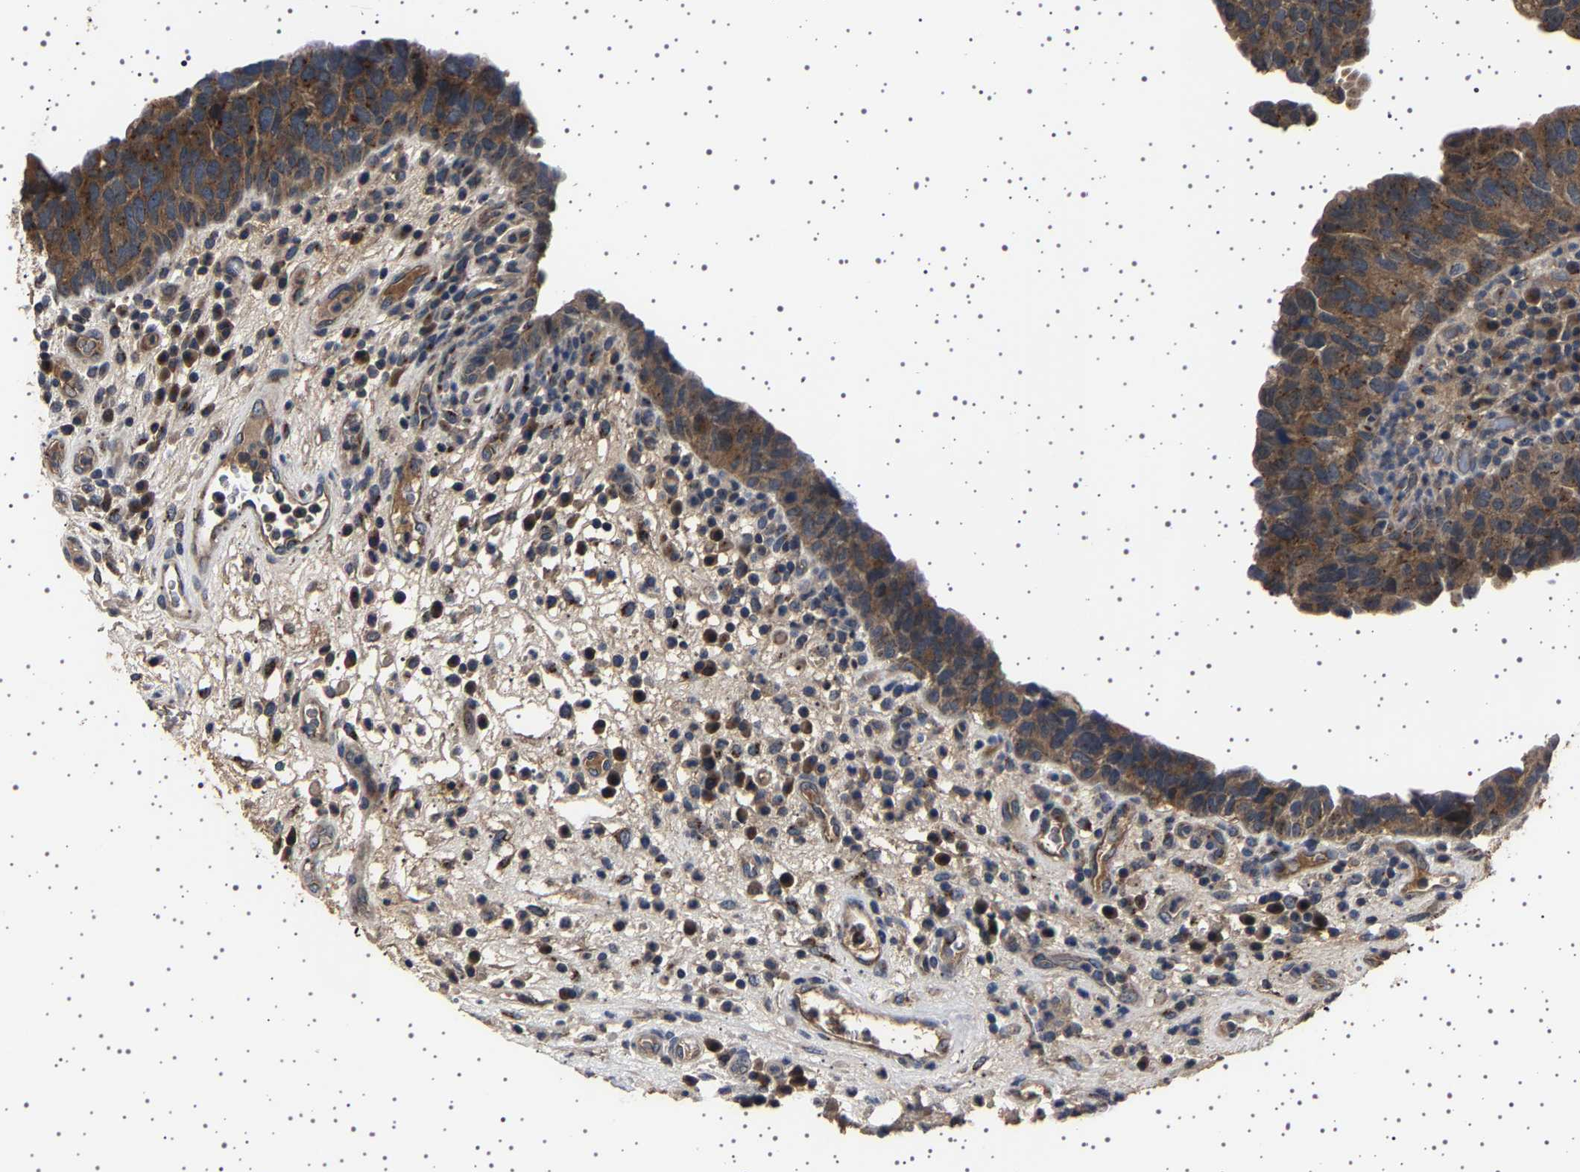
{"staining": {"intensity": "strong", "quantity": "25%-75%", "location": "cytoplasmic/membranous"}, "tissue": "urothelial cancer", "cell_type": "Tumor cells", "image_type": "cancer", "snomed": [{"axis": "morphology", "description": "Urothelial carcinoma, High grade"}, {"axis": "topography", "description": "Urinary bladder"}], "caption": "Human high-grade urothelial carcinoma stained for a protein (brown) shows strong cytoplasmic/membranous positive expression in approximately 25%-75% of tumor cells.", "gene": "NCKAP1", "patient": {"sex": "female", "age": 82}}